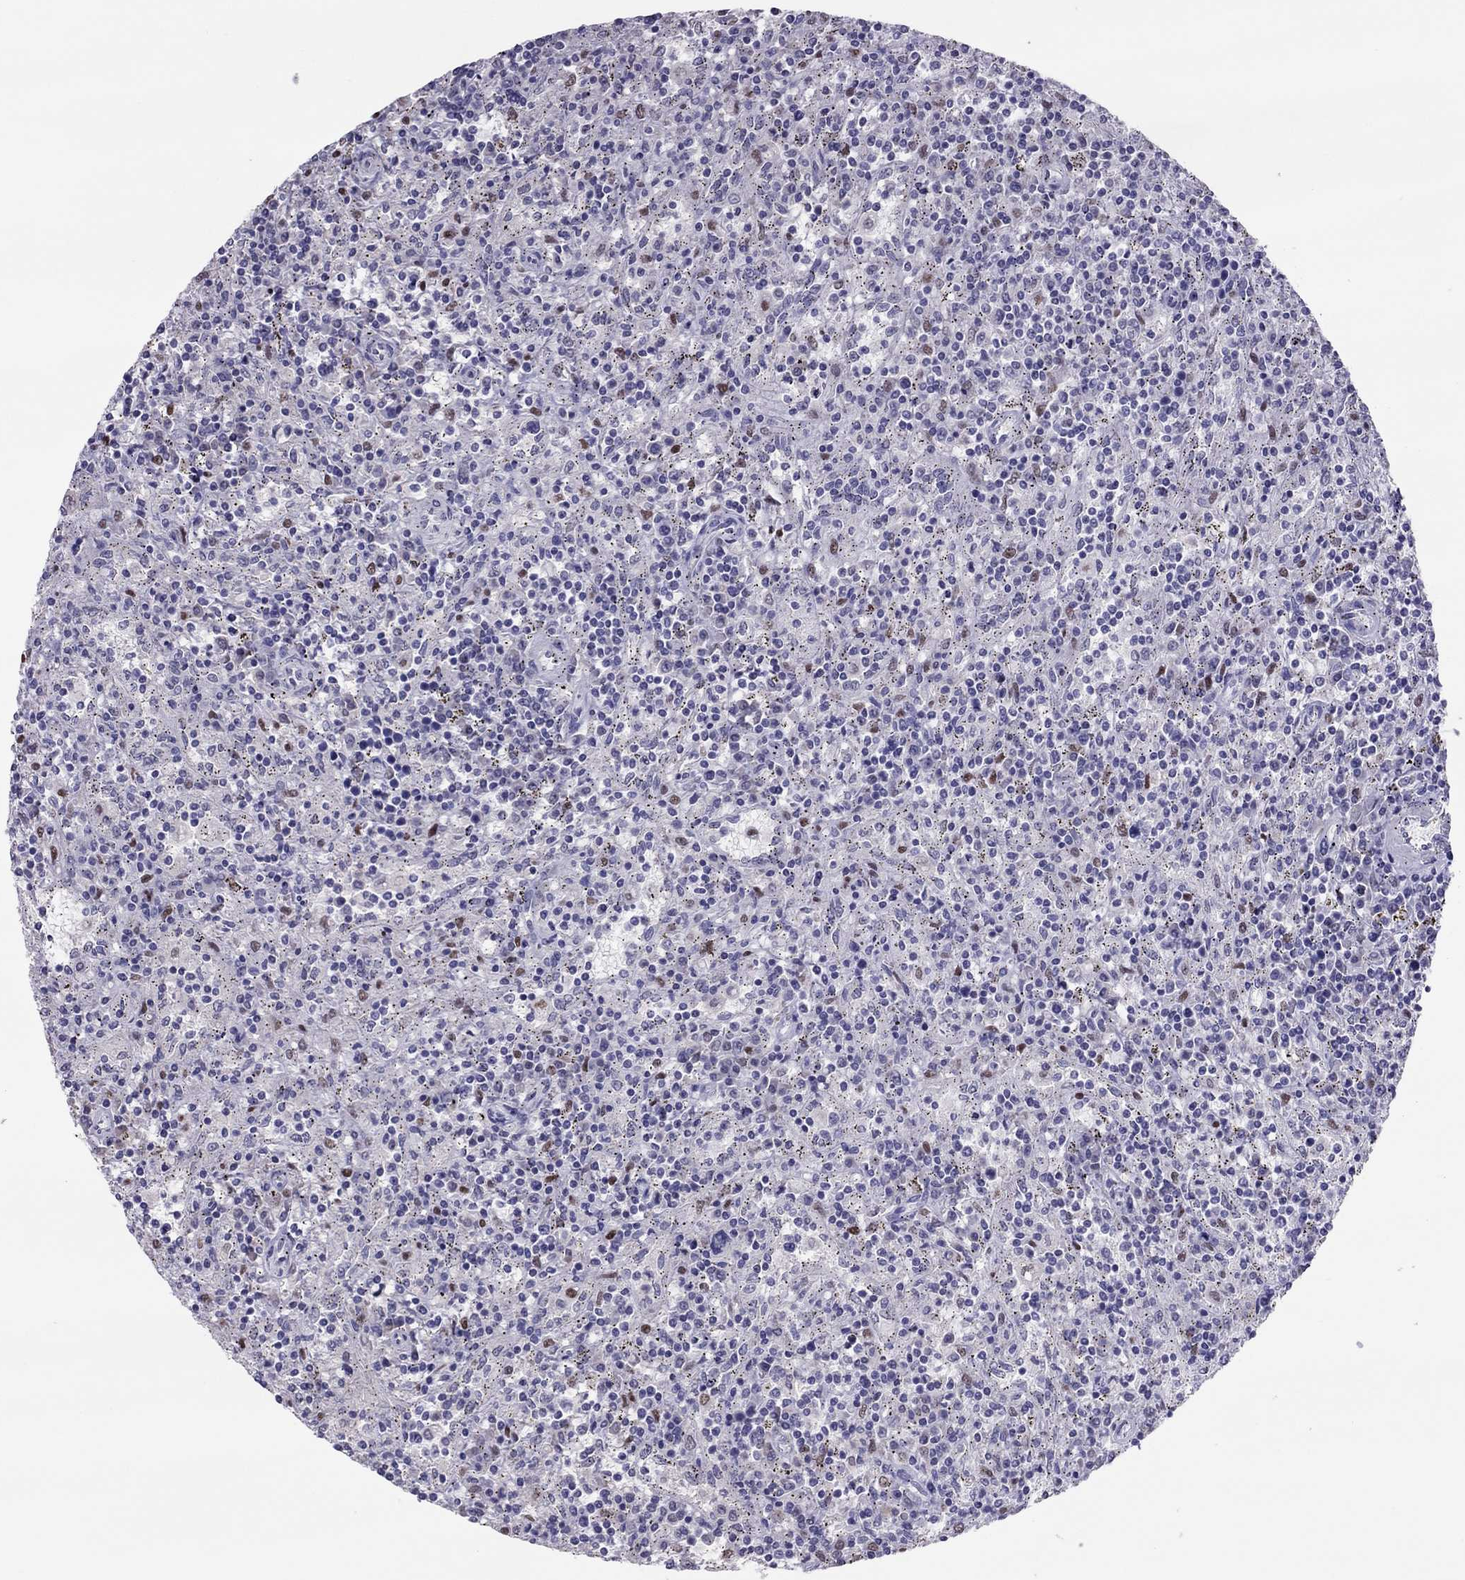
{"staining": {"intensity": "negative", "quantity": "none", "location": "none"}, "tissue": "lymphoma", "cell_type": "Tumor cells", "image_type": "cancer", "snomed": [{"axis": "morphology", "description": "Malignant lymphoma, non-Hodgkin's type, Low grade"}, {"axis": "topography", "description": "Spleen"}], "caption": "Histopathology image shows no significant protein staining in tumor cells of lymphoma.", "gene": "SPINT3", "patient": {"sex": "male", "age": 62}}